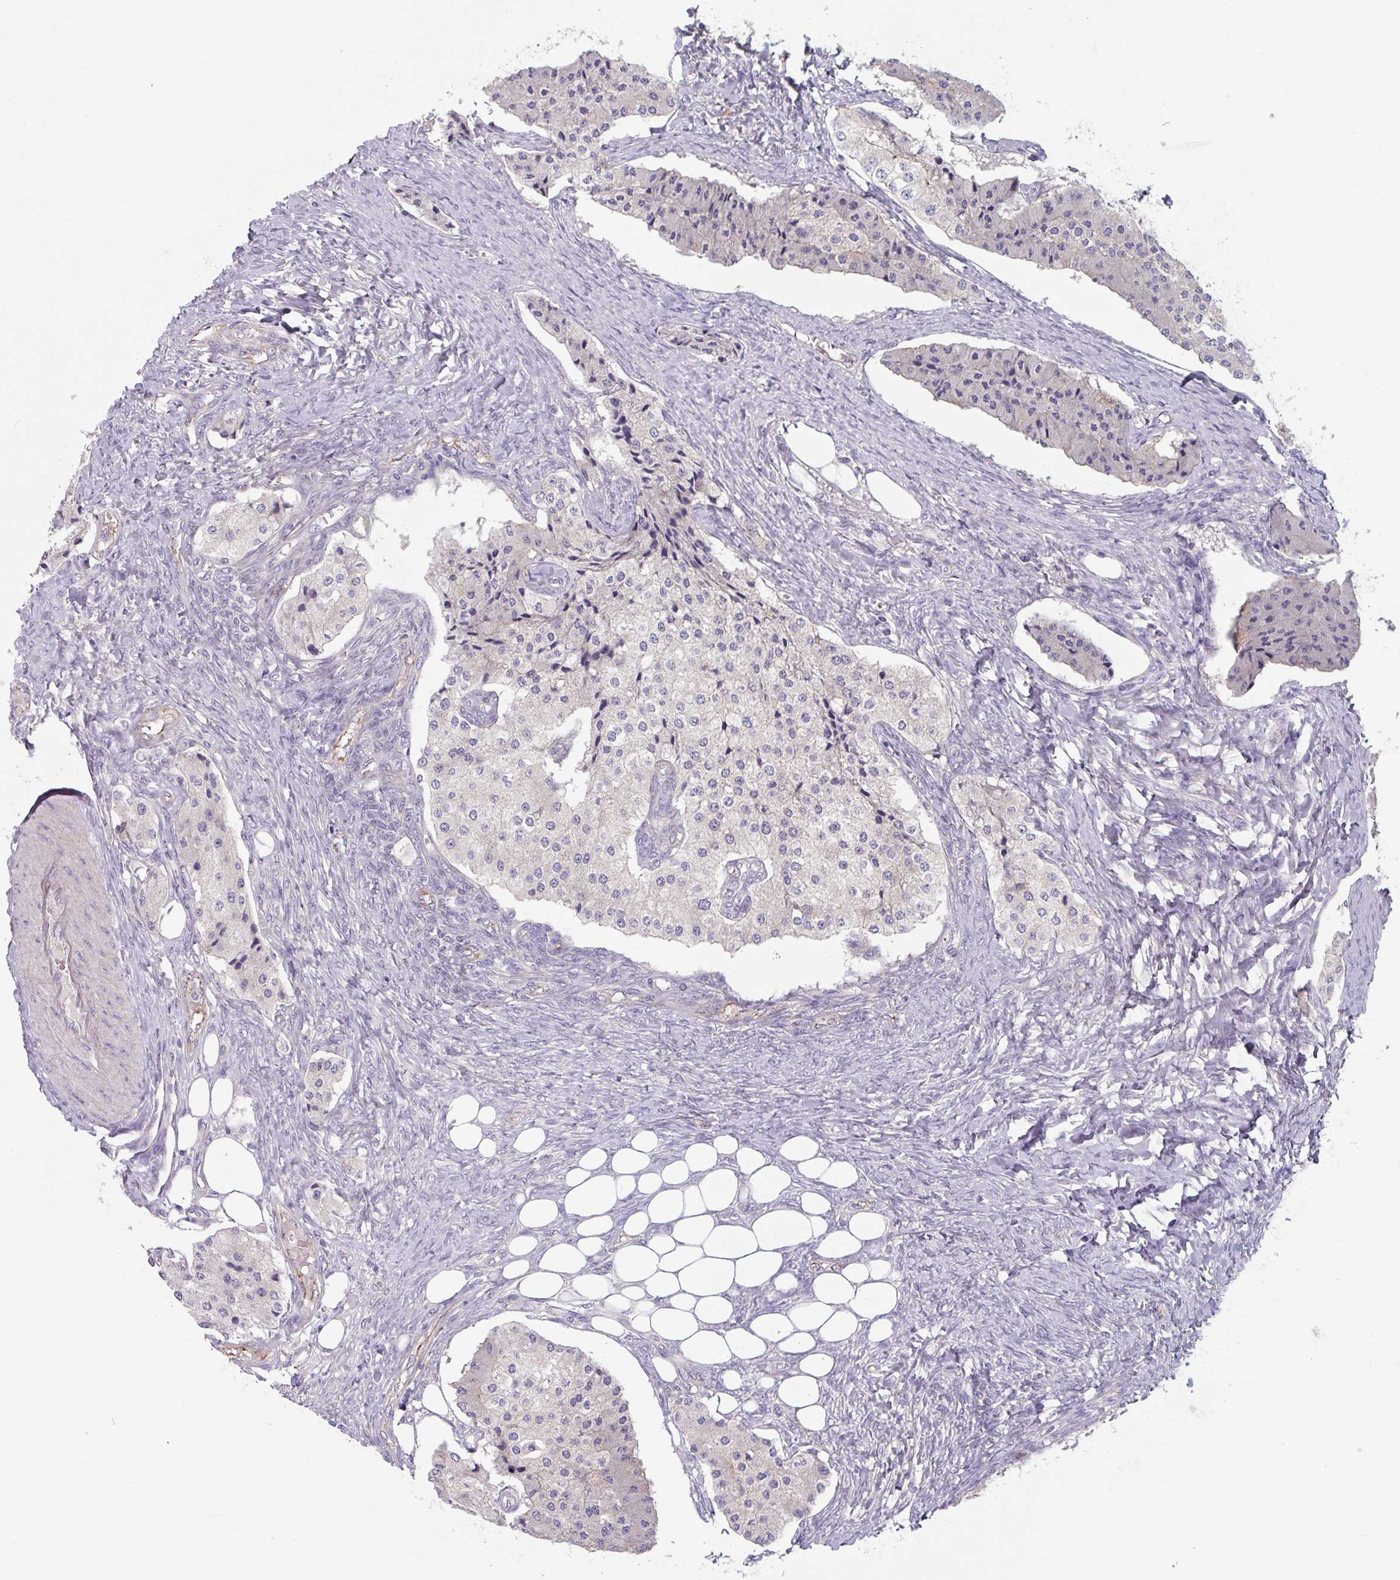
{"staining": {"intensity": "negative", "quantity": "none", "location": "none"}, "tissue": "carcinoid", "cell_type": "Tumor cells", "image_type": "cancer", "snomed": [{"axis": "morphology", "description": "Carcinoid, malignant, NOS"}, {"axis": "topography", "description": "Colon"}], "caption": "Tumor cells are negative for brown protein staining in carcinoid.", "gene": "DHFR2", "patient": {"sex": "female", "age": 52}}